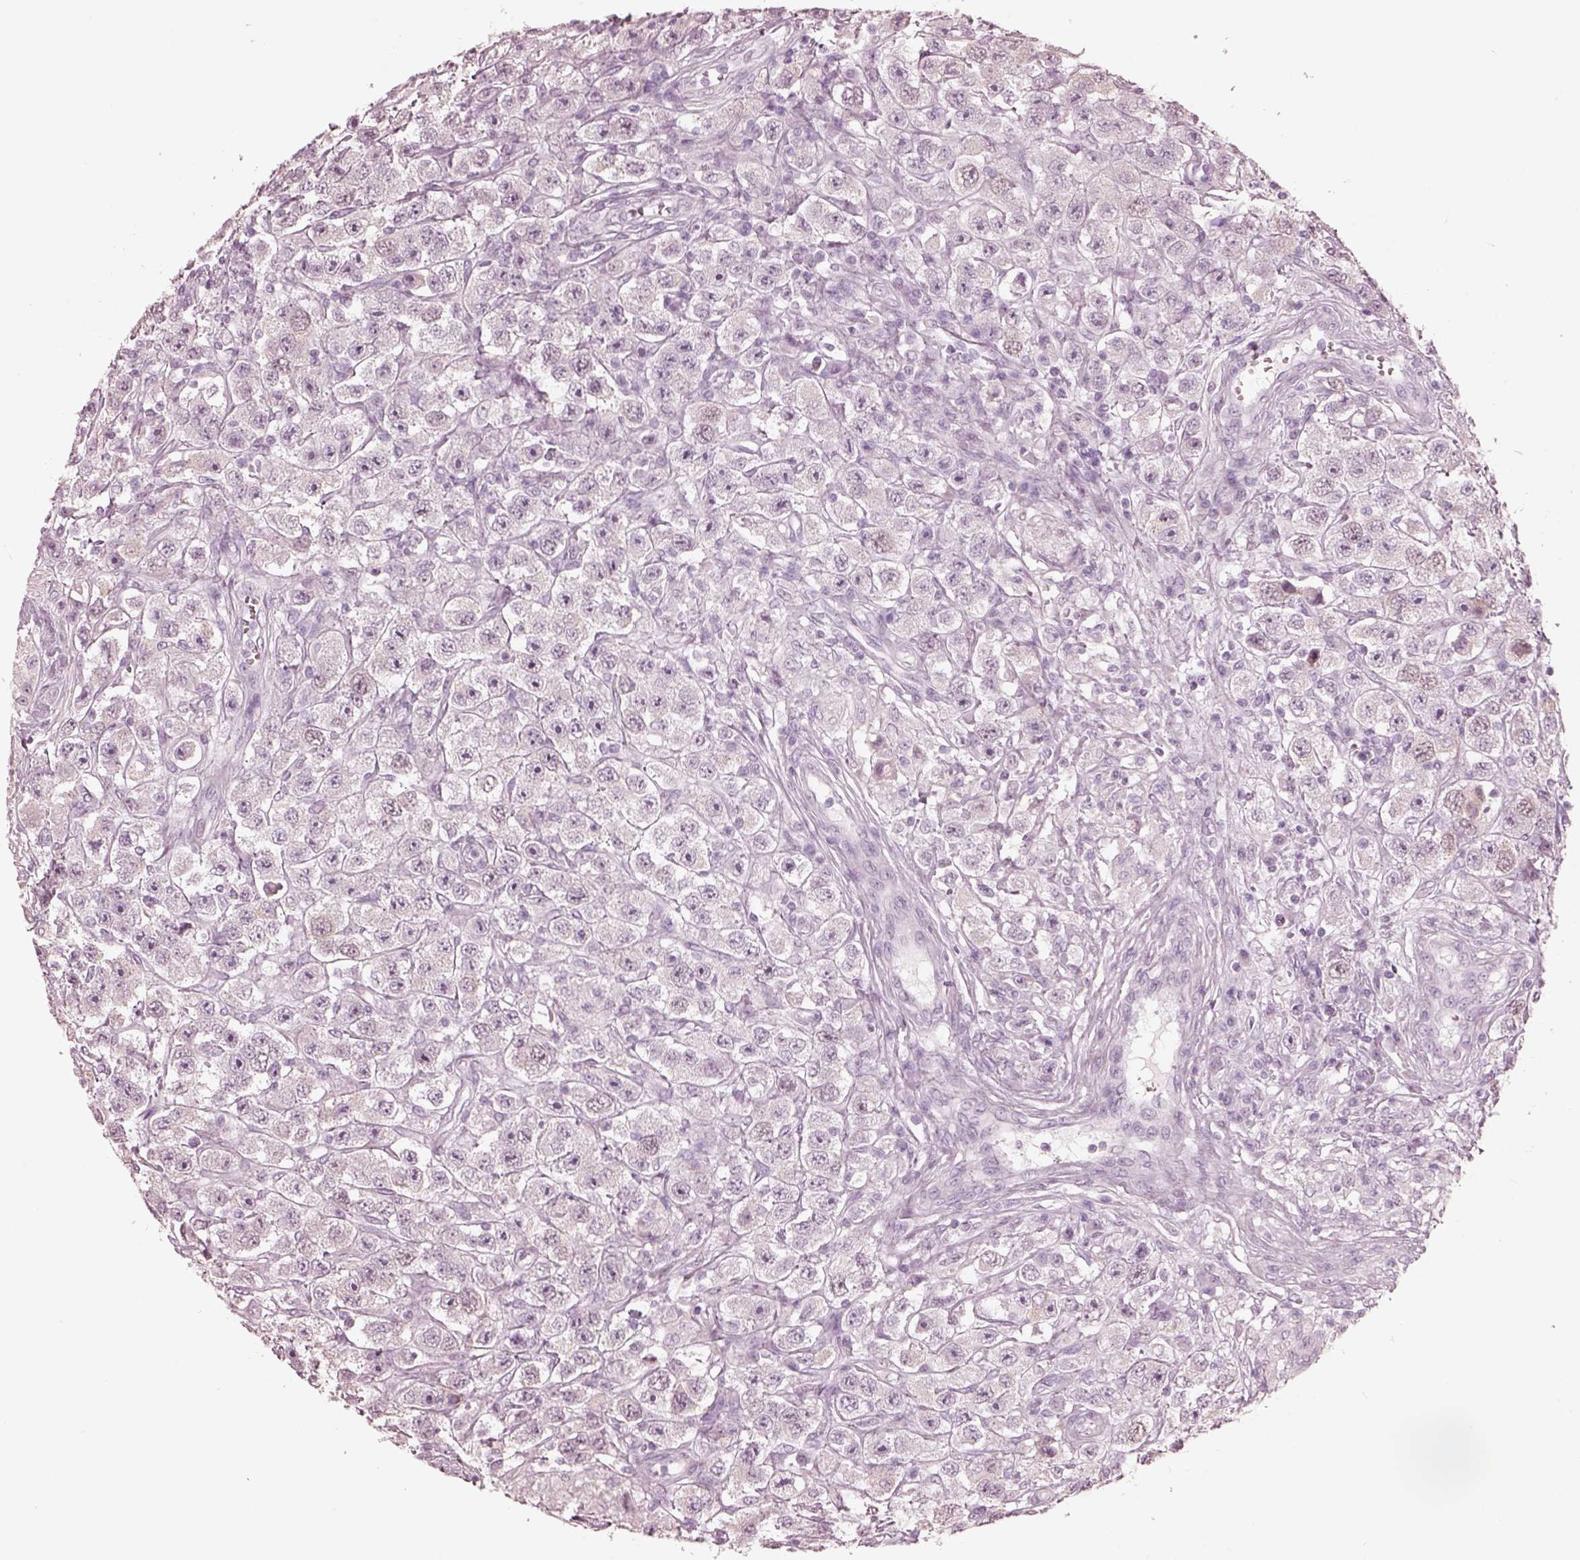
{"staining": {"intensity": "negative", "quantity": "none", "location": "none"}, "tissue": "testis cancer", "cell_type": "Tumor cells", "image_type": "cancer", "snomed": [{"axis": "morphology", "description": "Seminoma, NOS"}, {"axis": "topography", "description": "Testis"}], "caption": "This is an immunohistochemistry (IHC) micrograph of testis cancer (seminoma). There is no expression in tumor cells.", "gene": "KRTAP24-1", "patient": {"sex": "male", "age": 45}}